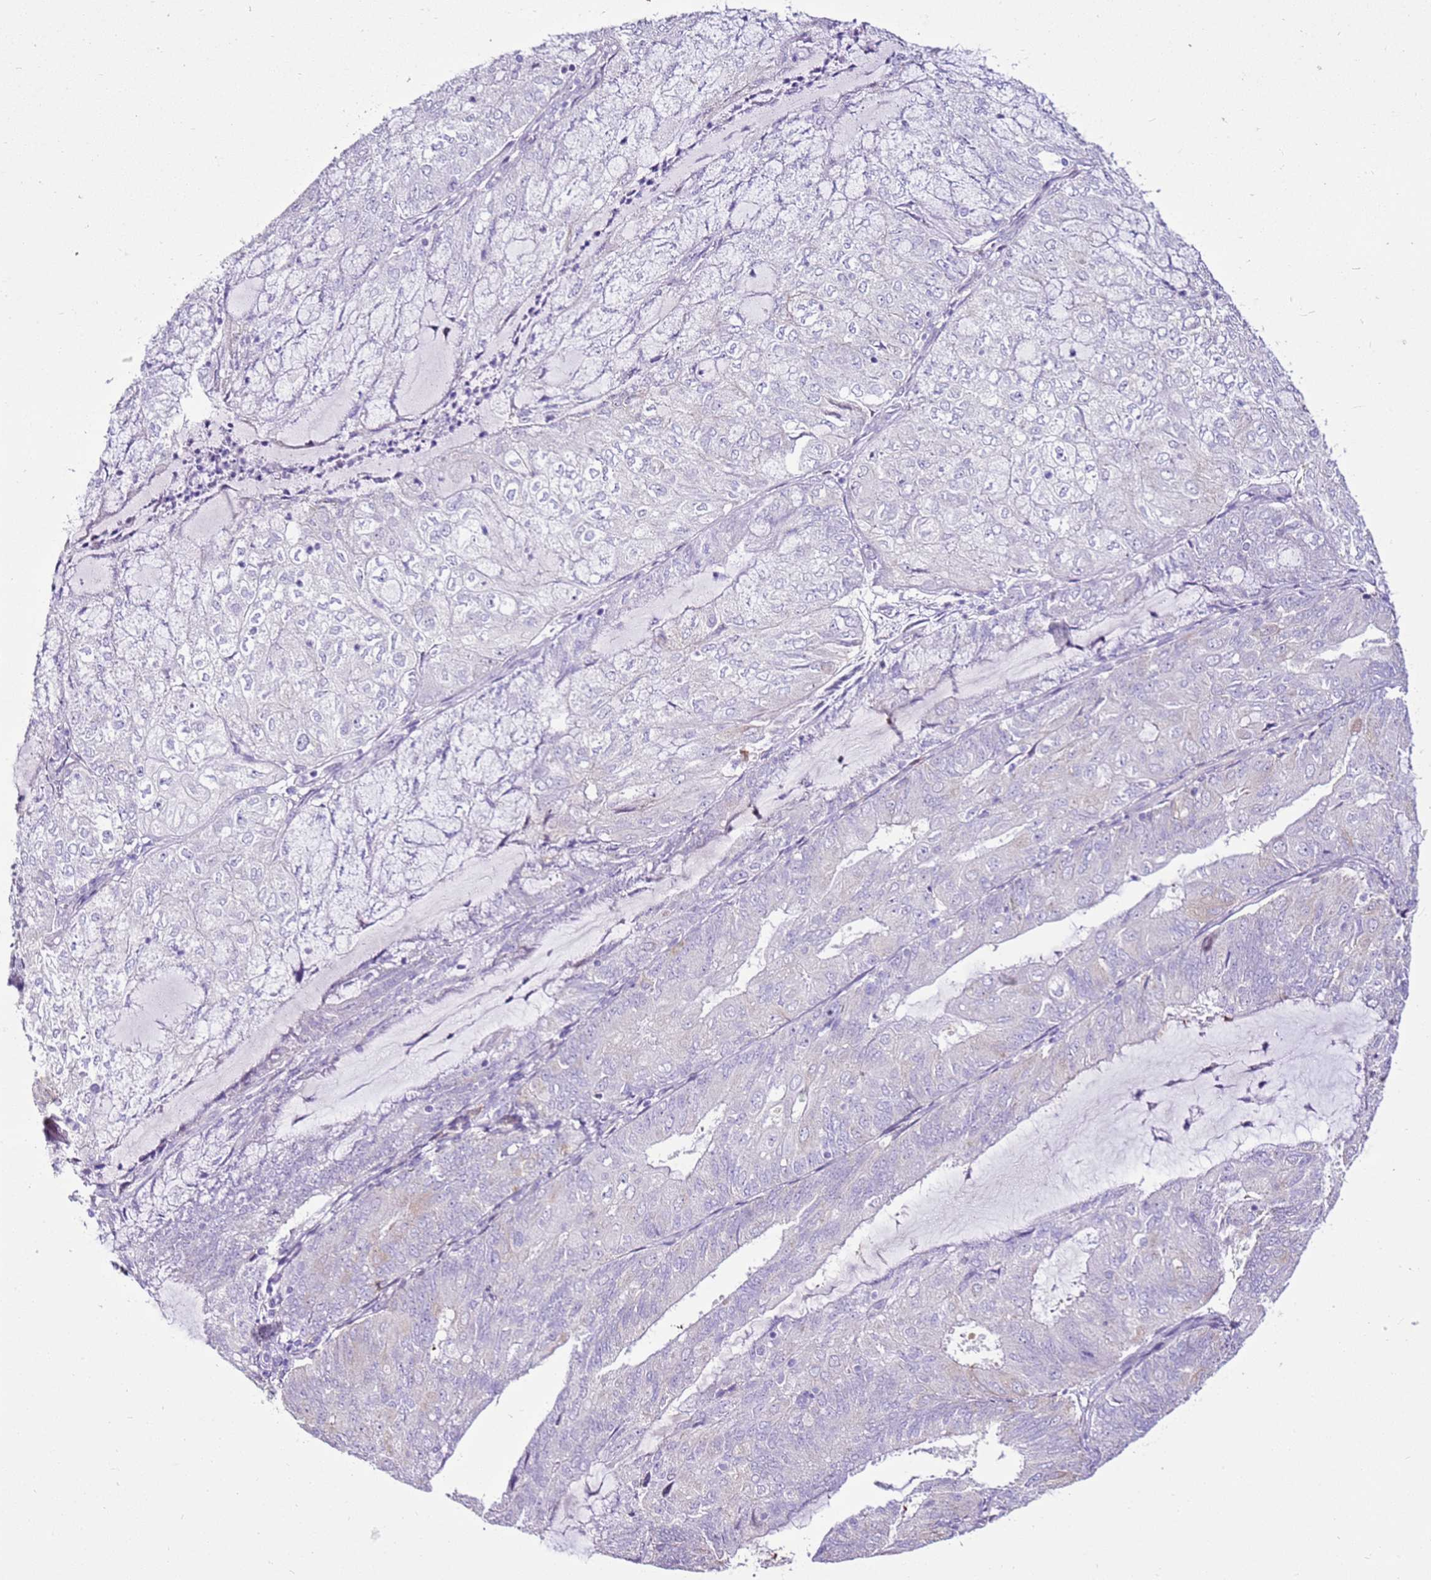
{"staining": {"intensity": "negative", "quantity": "none", "location": "none"}, "tissue": "endometrial cancer", "cell_type": "Tumor cells", "image_type": "cancer", "snomed": [{"axis": "morphology", "description": "Adenocarcinoma, NOS"}, {"axis": "topography", "description": "Endometrium"}], "caption": "High power microscopy histopathology image of an immunohistochemistry (IHC) histopathology image of endometrial cancer, revealing no significant staining in tumor cells.", "gene": "SLC38A5", "patient": {"sex": "female", "age": 81}}